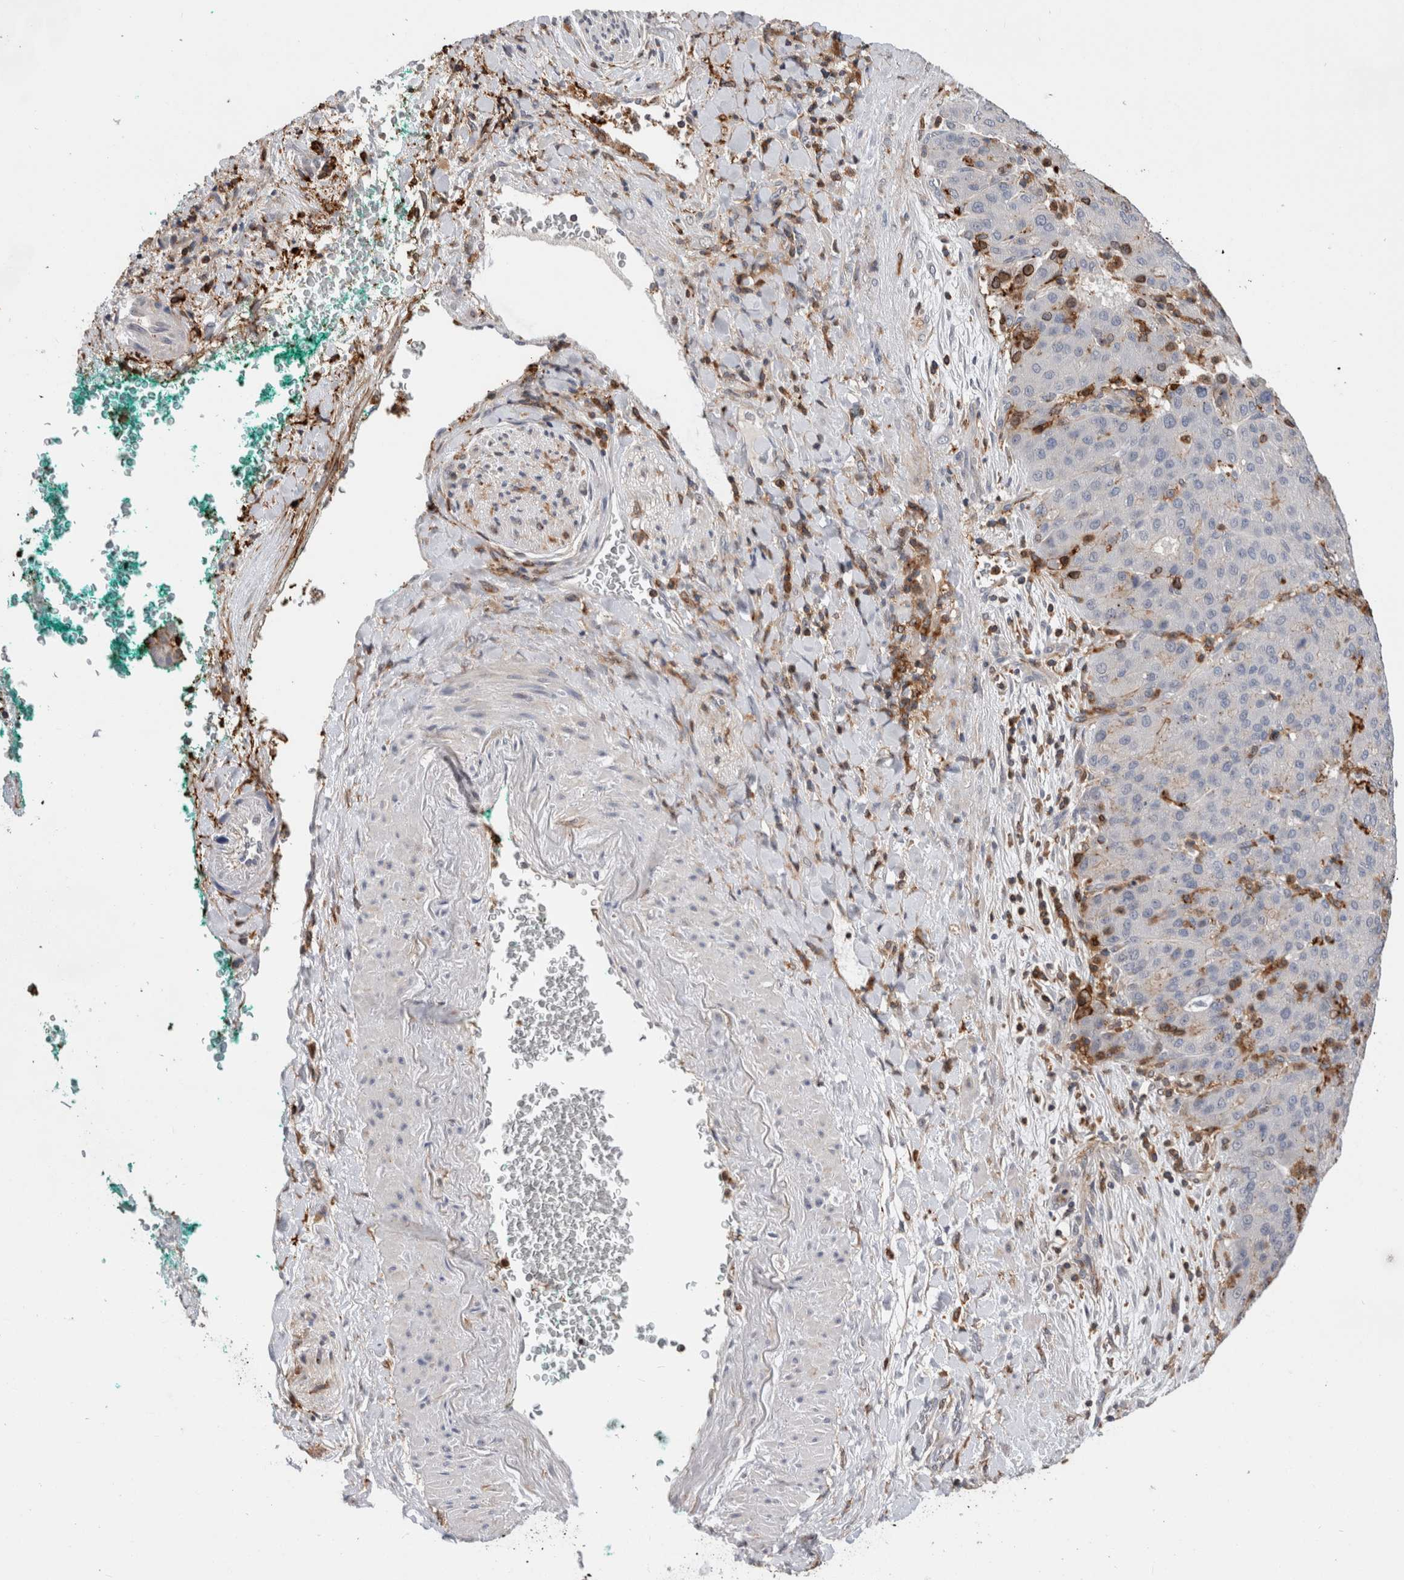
{"staining": {"intensity": "negative", "quantity": "none", "location": "none"}, "tissue": "liver cancer", "cell_type": "Tumor cells", "image_type": "cancer", "snomed": [{"axis": "morphology", "description": "Carcinoma, Hepatocellular, NOS"}, {"axis": "topography", "description": "Liver"}], "caption": "Liver hepatocellular carcinoma stained for a protein using immunohistochemistry demonstrates no expression tumor cells.", "gene": "CCDC88B", "patient": {"sex": "male", "age": 65}}